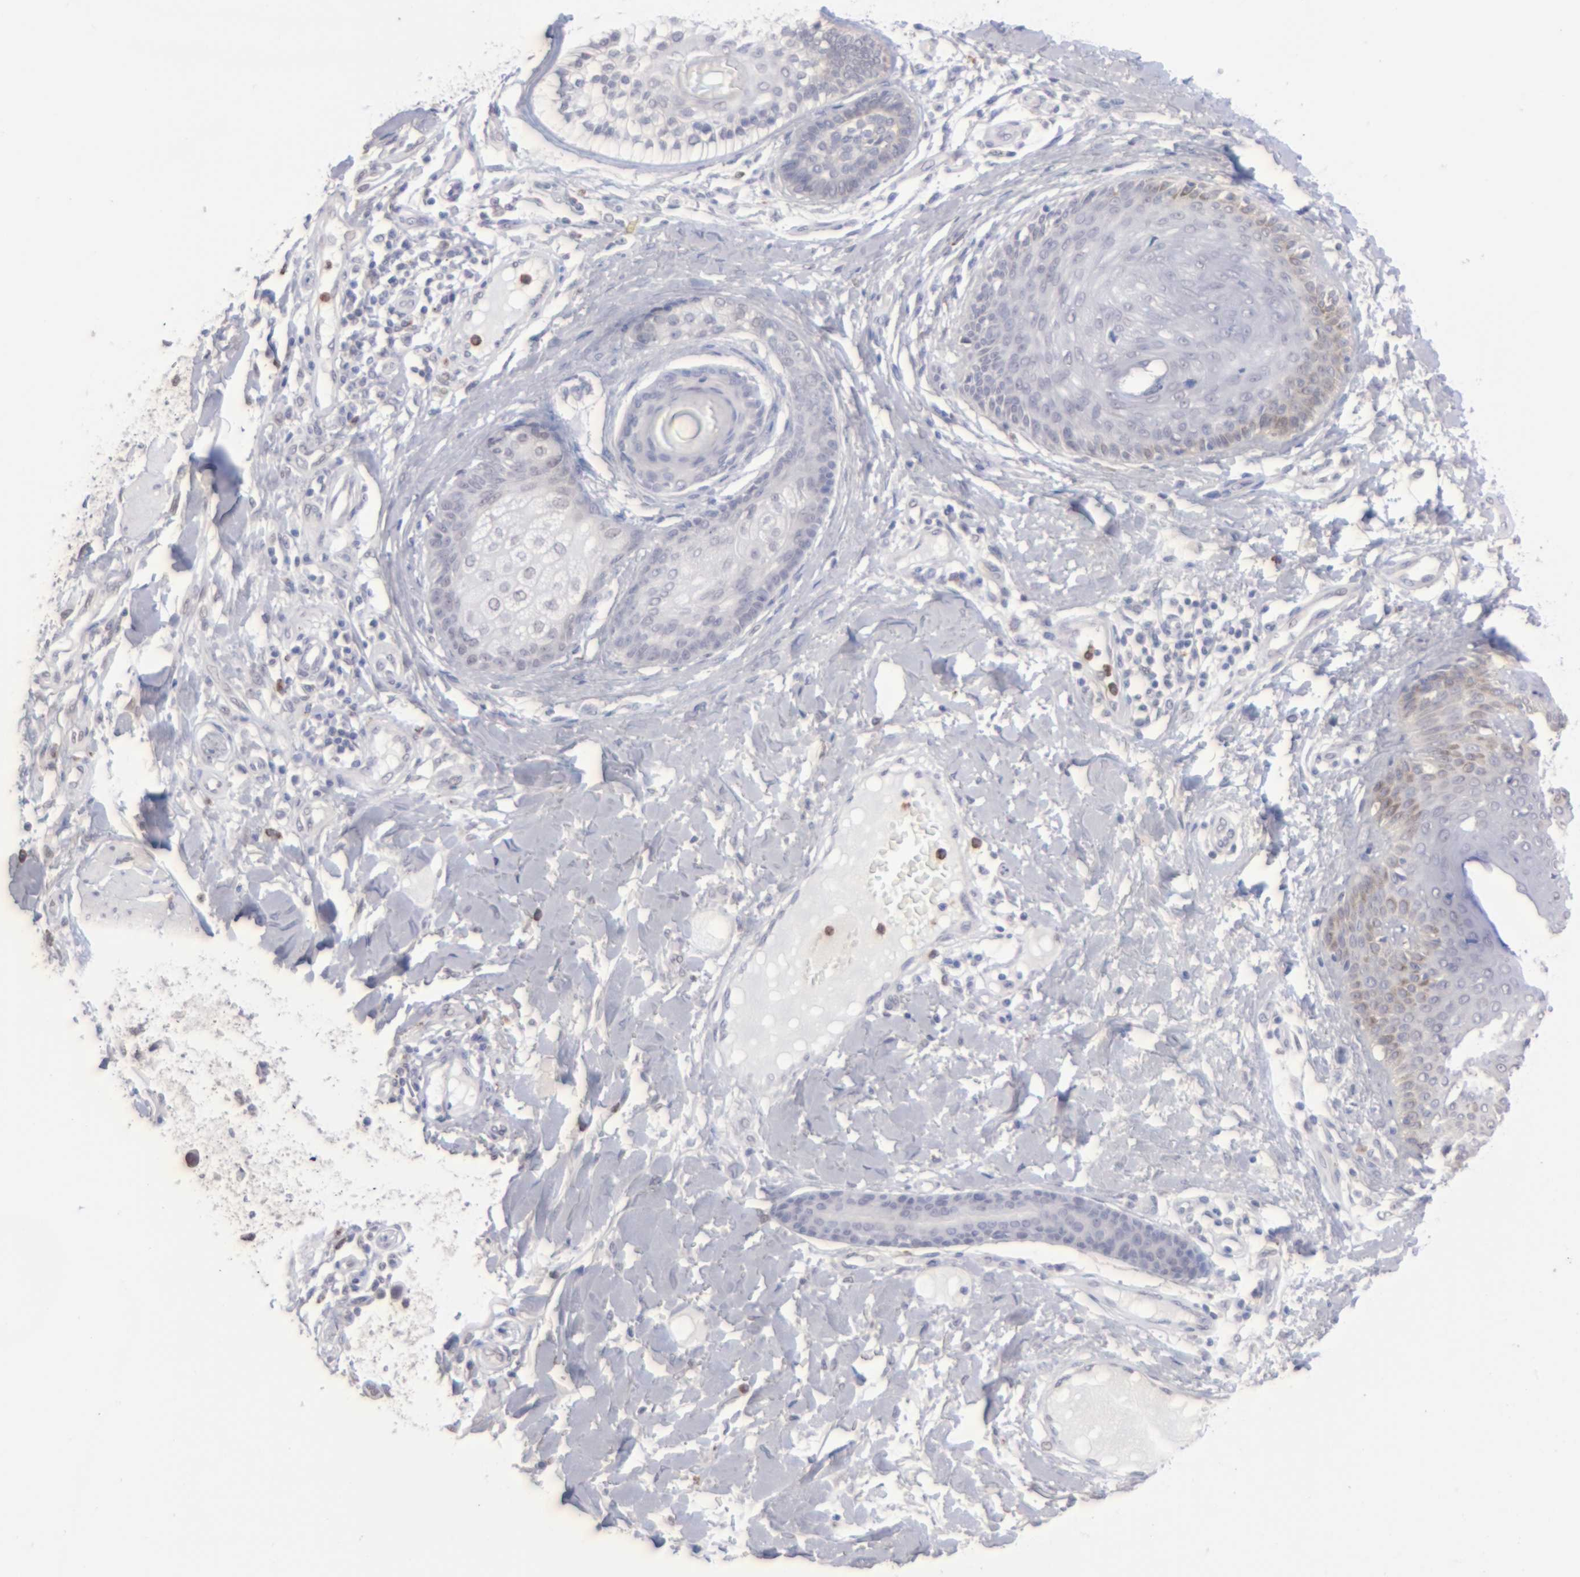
{"staining": {"intensity": "weak", "quantity": "<25%", "location": "cytoplasmic/membranous"}, "tissue": "skin cancer", "cell_type": "Tumor cells", "image_type": "cancer", "snomed": [{"axis": "morphology", "description": "Squamous cell carcinoma, NOS"}, {"axis": "topography", "description": "Skin"}], "caption": "This is a image of immunohistochemistry (IHC) staining of skin cancer (squamous cell carcinoma), which shows no expression in tumor cells.", "gene": "MGAM", "patient": {"sex": "female", "age": 59}}